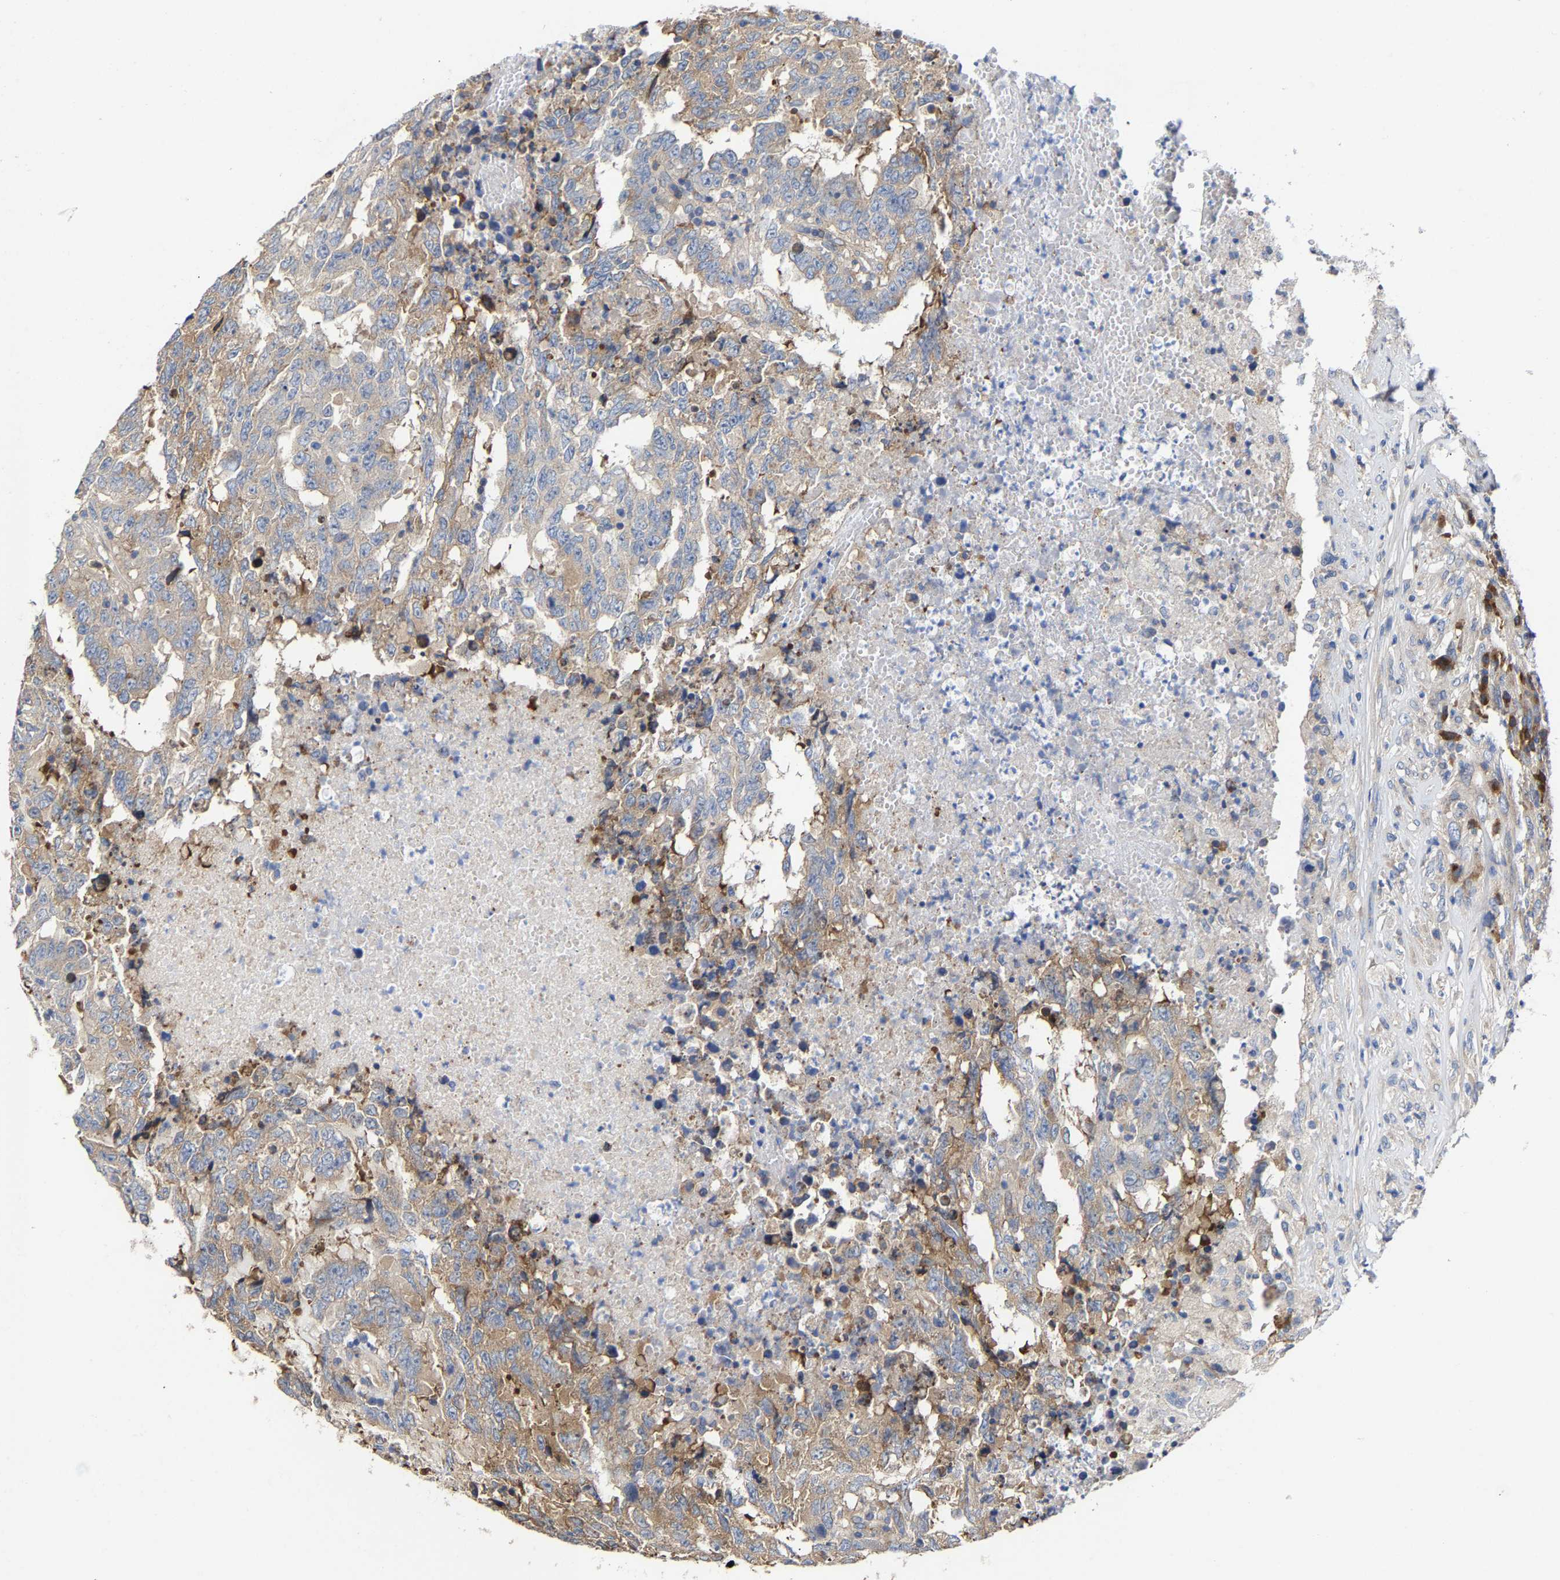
{"staining": {"intensity": "weak", "quantity": "<25%", "location": "cytoplasmic/membranous"}, "tissue": "testis cancer", "cell_type": "Tumor cells", "image_type": "cancer", "snomed": [{"axis": "morphology", "description": "Necrosis, NOS"}, {"axis": "morphology", "description": "Carcinoma, Embryonal, NOS"}, {"axis": "topography", "description": "Testis"}], "caption": "A high-resolution micrograph shows immunohistochemistry (IHC) staining of embryonal carcinoma (testis), which reveals no significant staining in tumor cells. (DAB (3,3'-diaminobenzidine) immunohistochemistry with hematoxylin counter stain).", "gene": "PPP1R15A", "patient": {"sex": "male", "age": 19}}